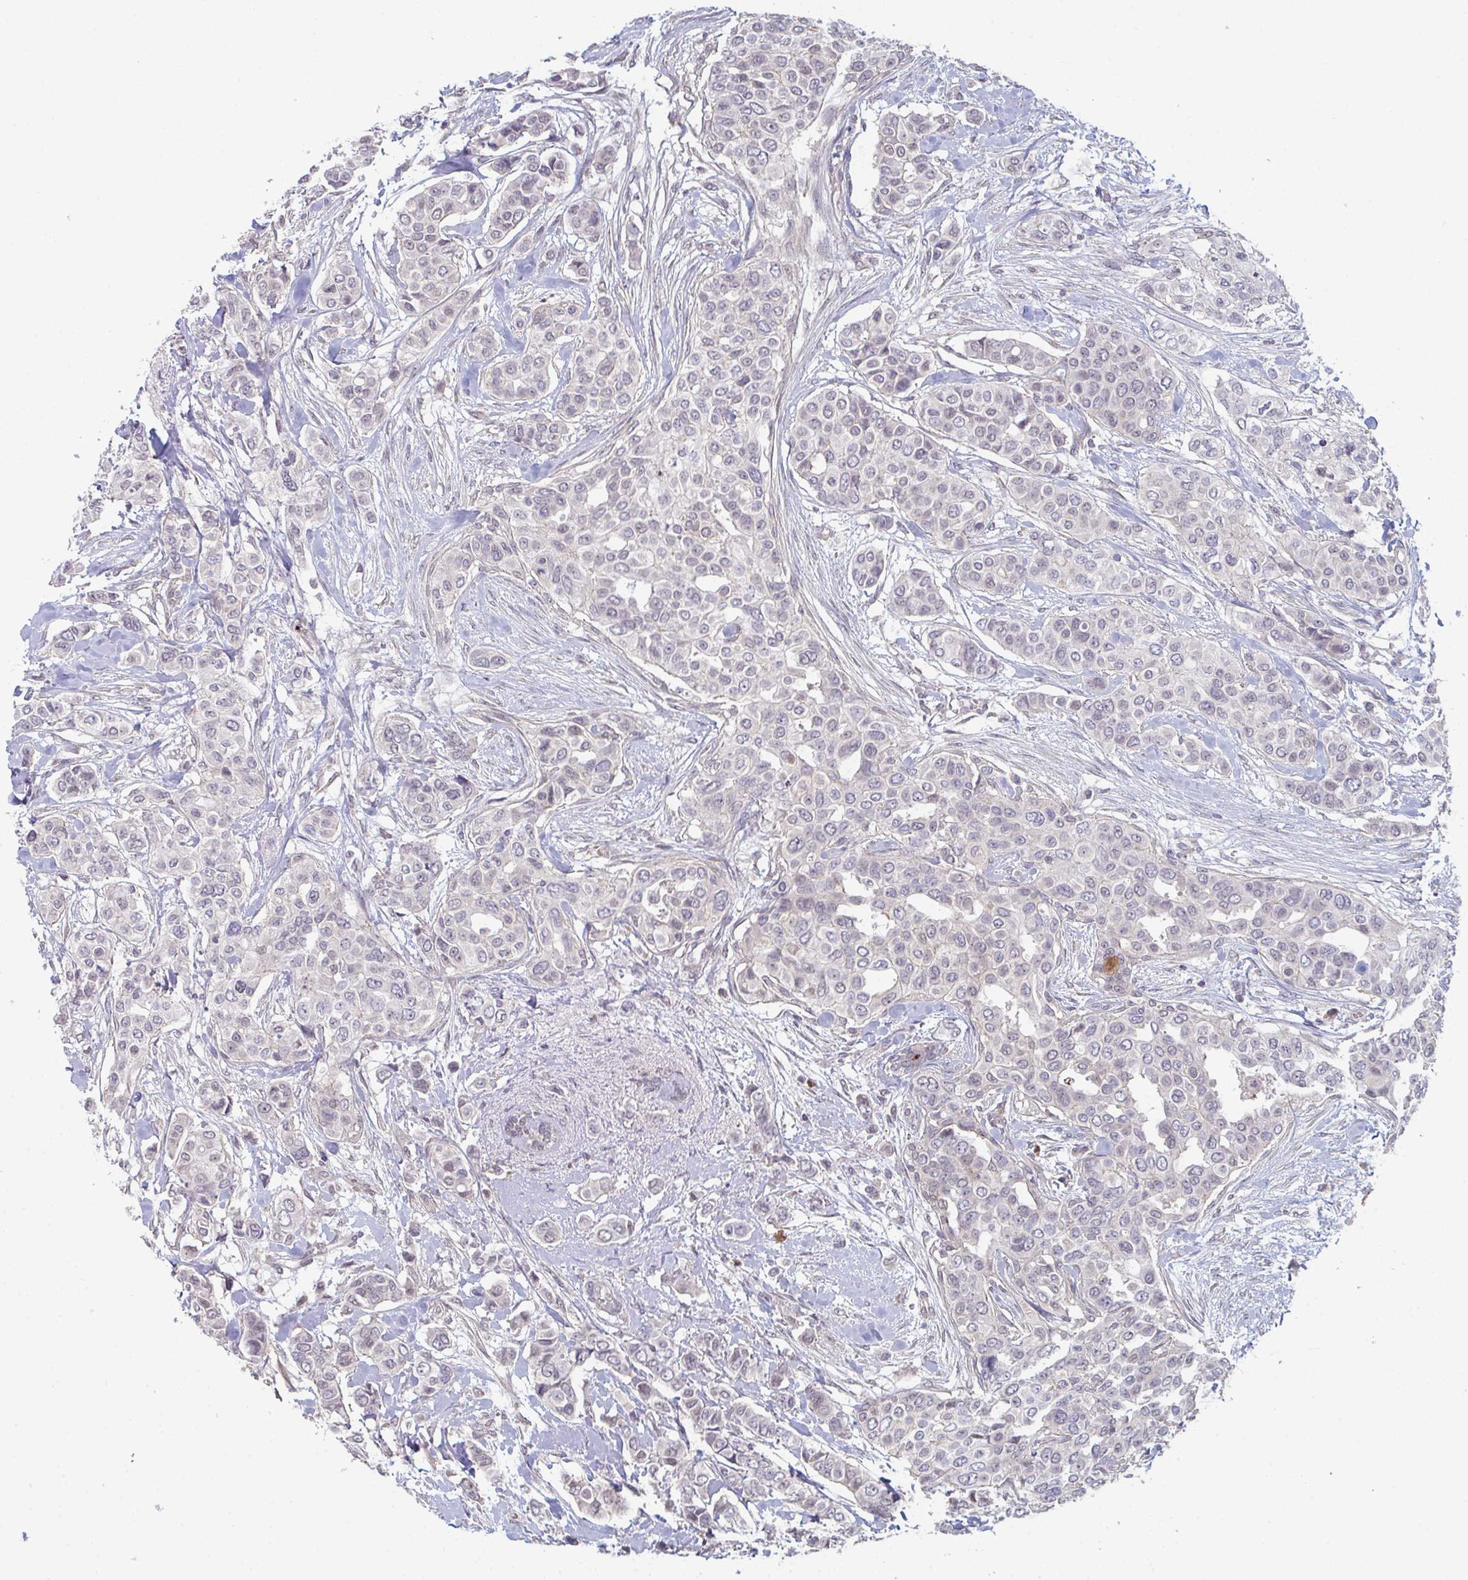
{"staining": {"intensity": "negative", "quantity": "none", "location": "none"}, "tissue": "breast cancer", "cell_type": "Tumor cells", "image_type": "cancer", "snomed": [{"axis": "morphology", "description": "Lobular carcinoma"}, {"axis": "topography", "description": "Breast"}], "caption": "Immunohistochemical staining of human breast cancer (lobular carcinoma) displays no significant staining in tumor cells.", "gene": "ZNF214", "patient": {"sex": "female", "age": 51}}